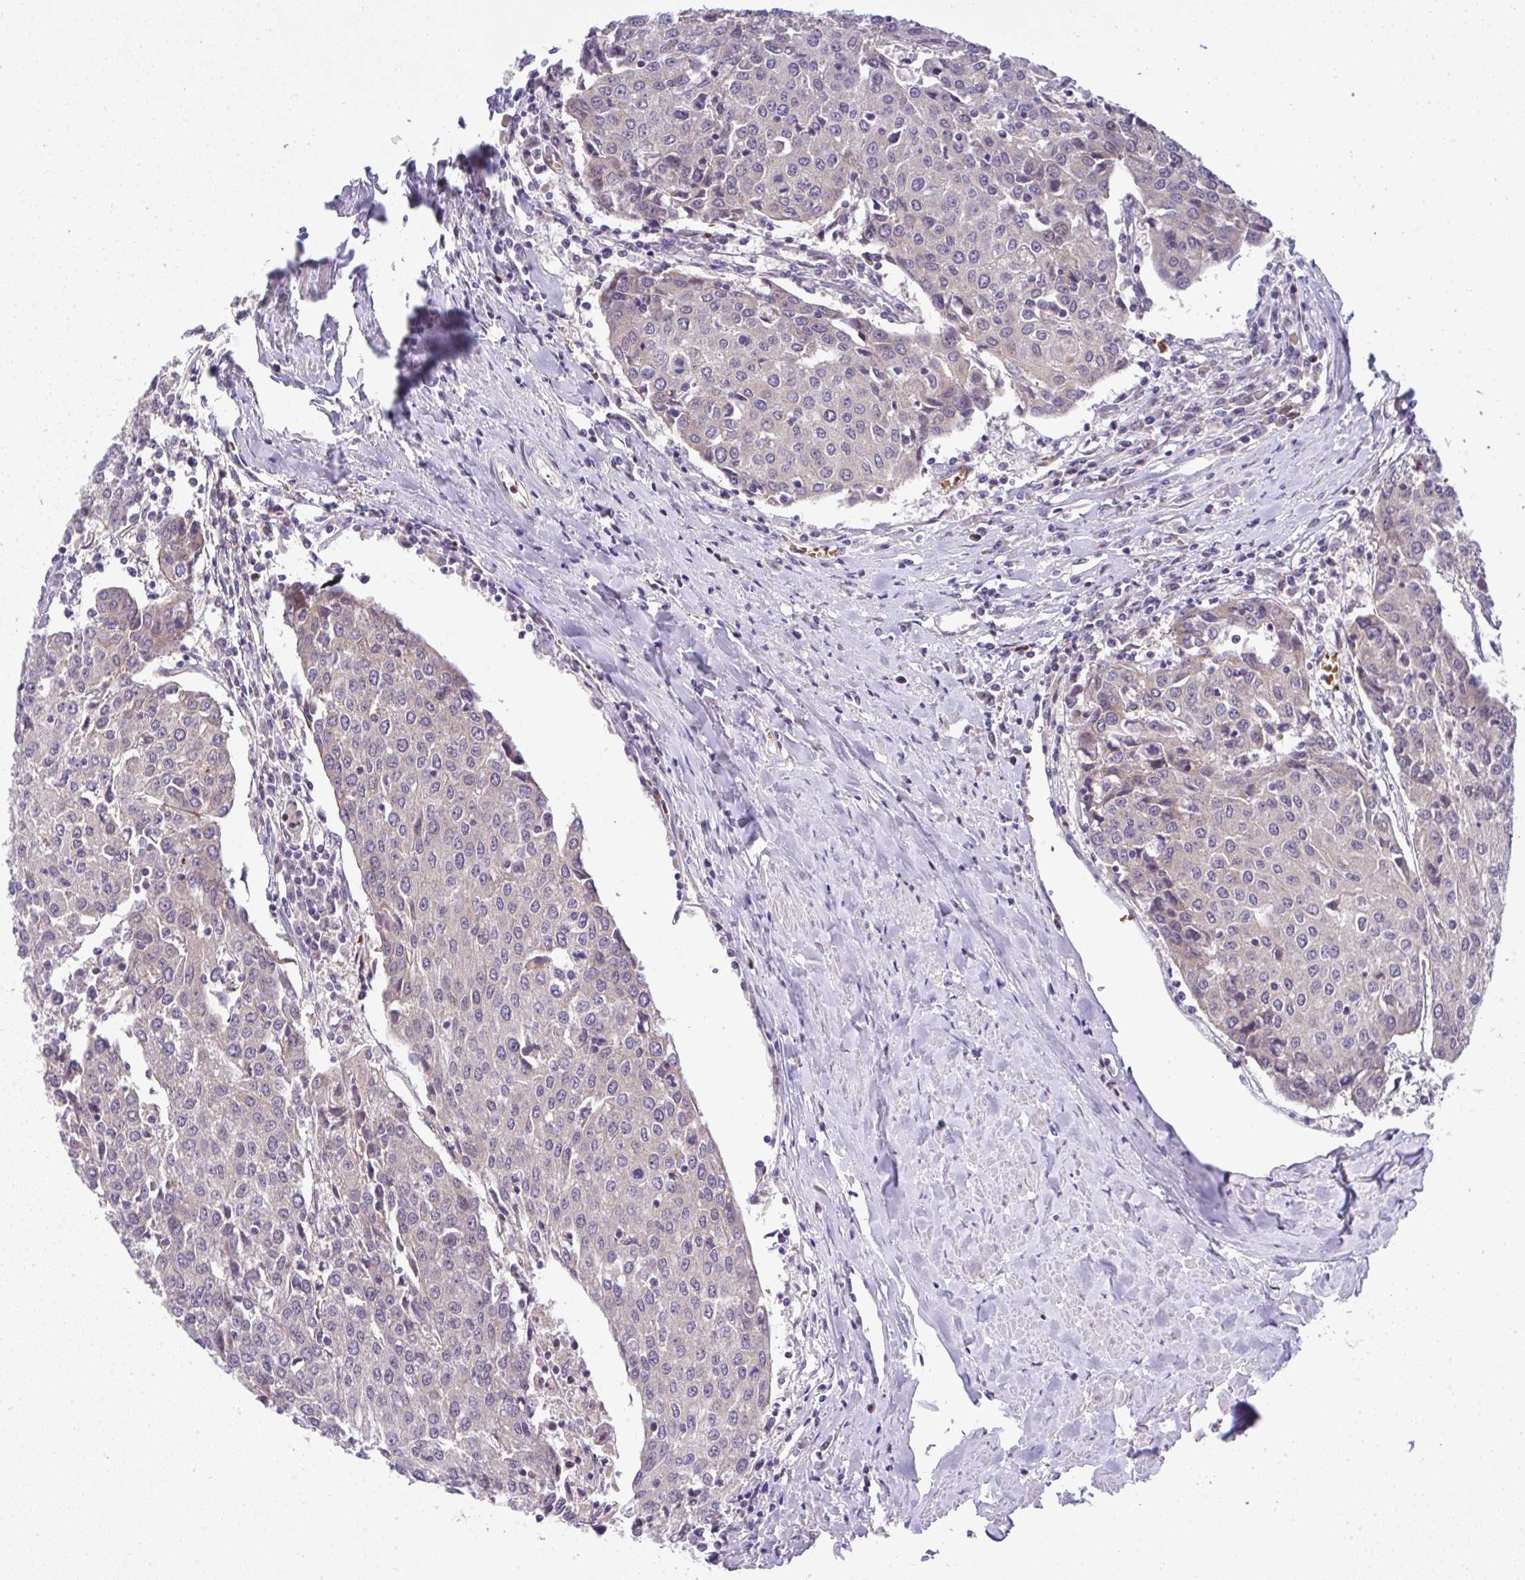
{"staining": {"intensity": "weak", "quantity": "<25%", "location": "cytoplasmic/membranous"}, "tissue": "urothelial cancer", "cell_type": "Tumor cells", "image_type": "cancer", "snomed": [{"axis": "morphology", "description": "Urothelial carcinoma, High grade"}, {"axis": "topography", "description": "Urinary bladder"}], "caption": "A photomicrograph of urothelial cancer stained for a protein reveals no brown staining in tumor cells.", "gene": "CHIA", "patient": {"sex": "female", "age": 85}}